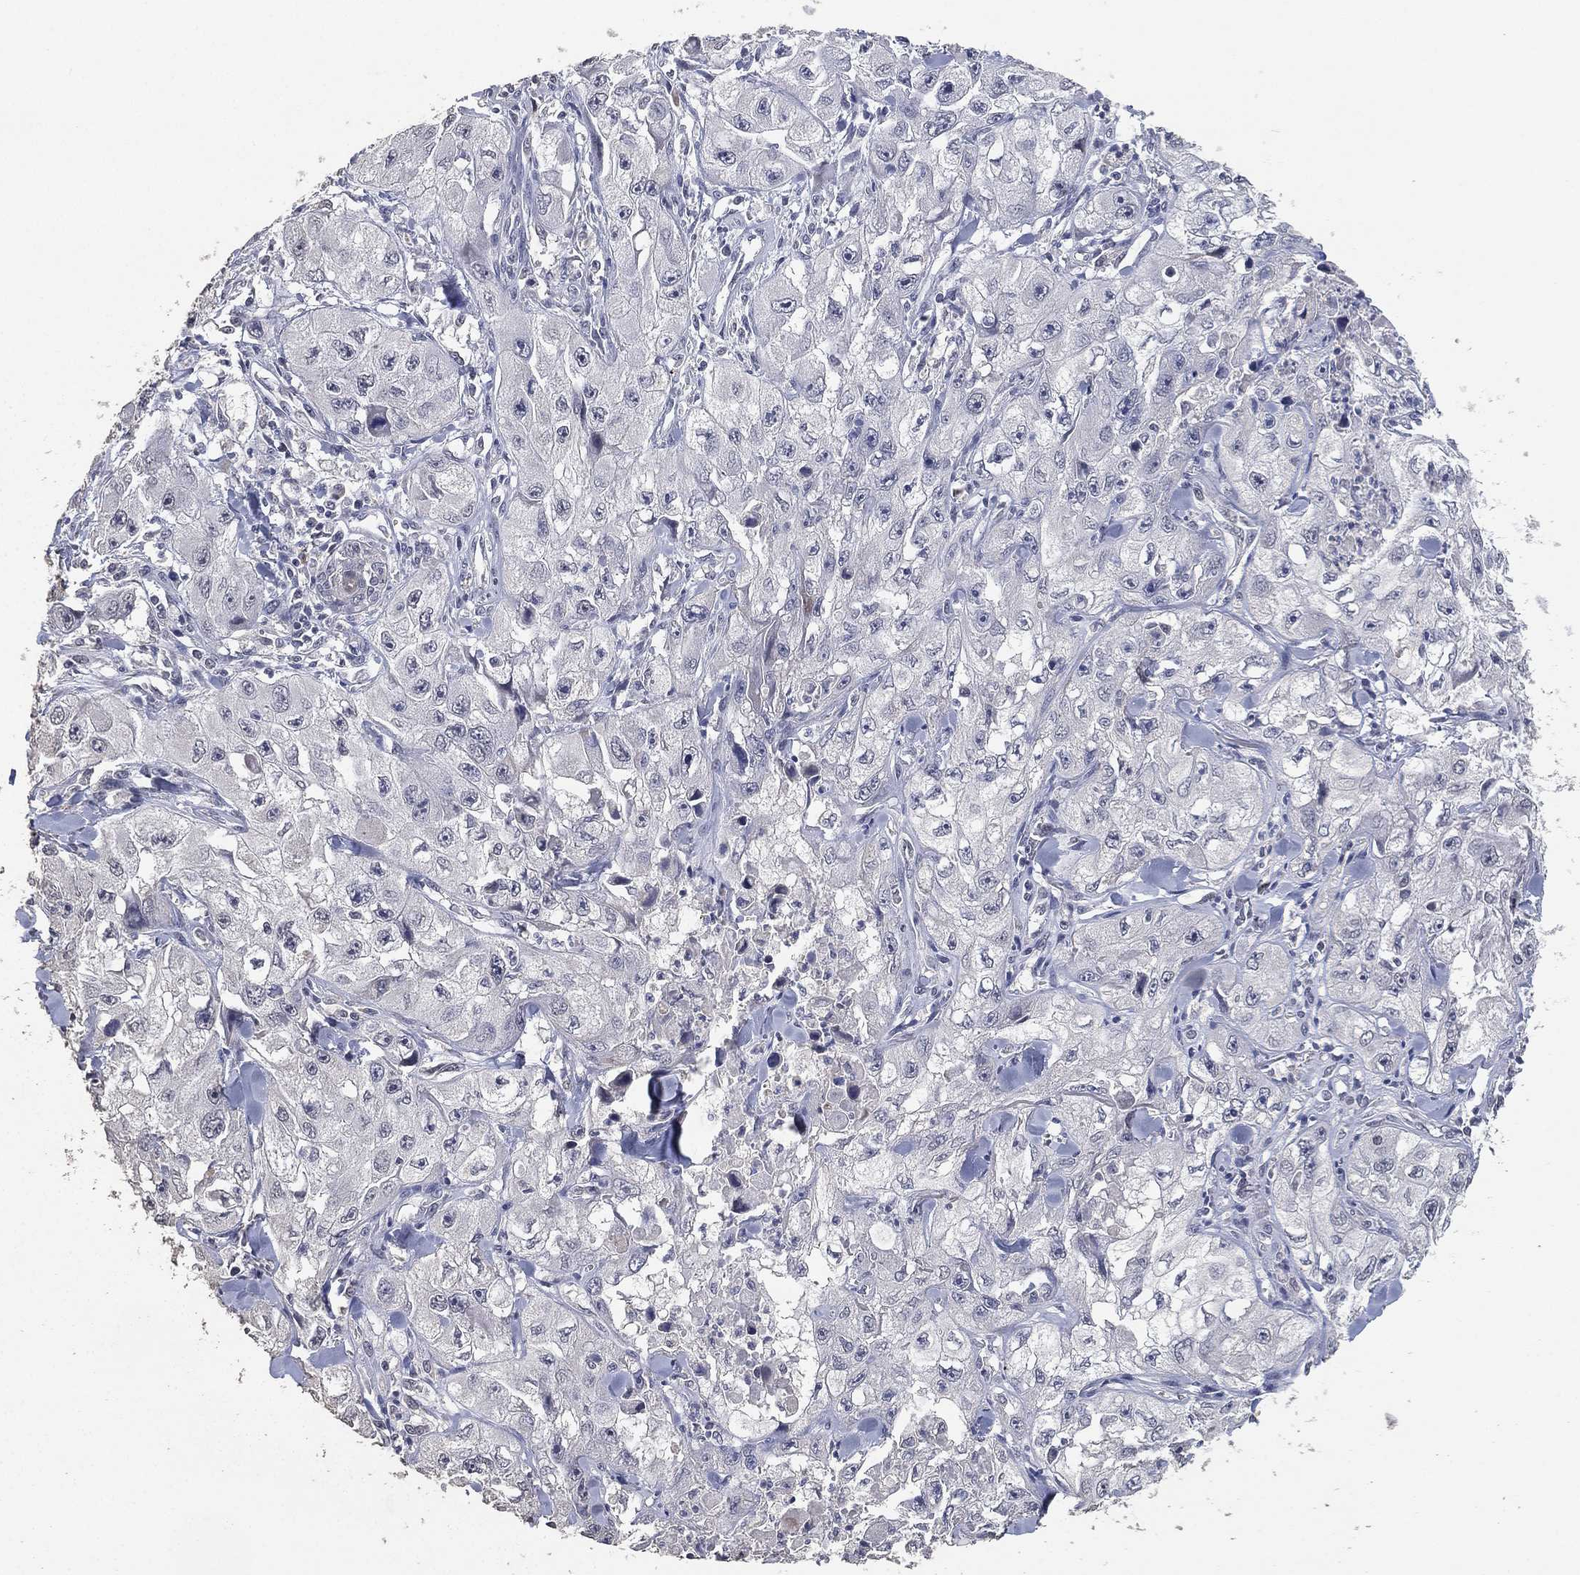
{"staining": {"intensity": "negative", "quantity": "none", "location": "none"}, "tissue": "skin cancer", "cell_type": "Tumor cells", "image_type": "cancer", "snomed": [{"axis": "morphology", "description": "Squamous cell carcinoma, NOS"}, {"axis": "topography", "description": "Skin"}, {"axis": "topography", "description": "Subcutis"}], "caption": "Skin cancer was stained to show a protein in brown. There is no significant expression in tumor cells.", "gene": "DSG1", "patient": {"sex": "male", "age": 73}}